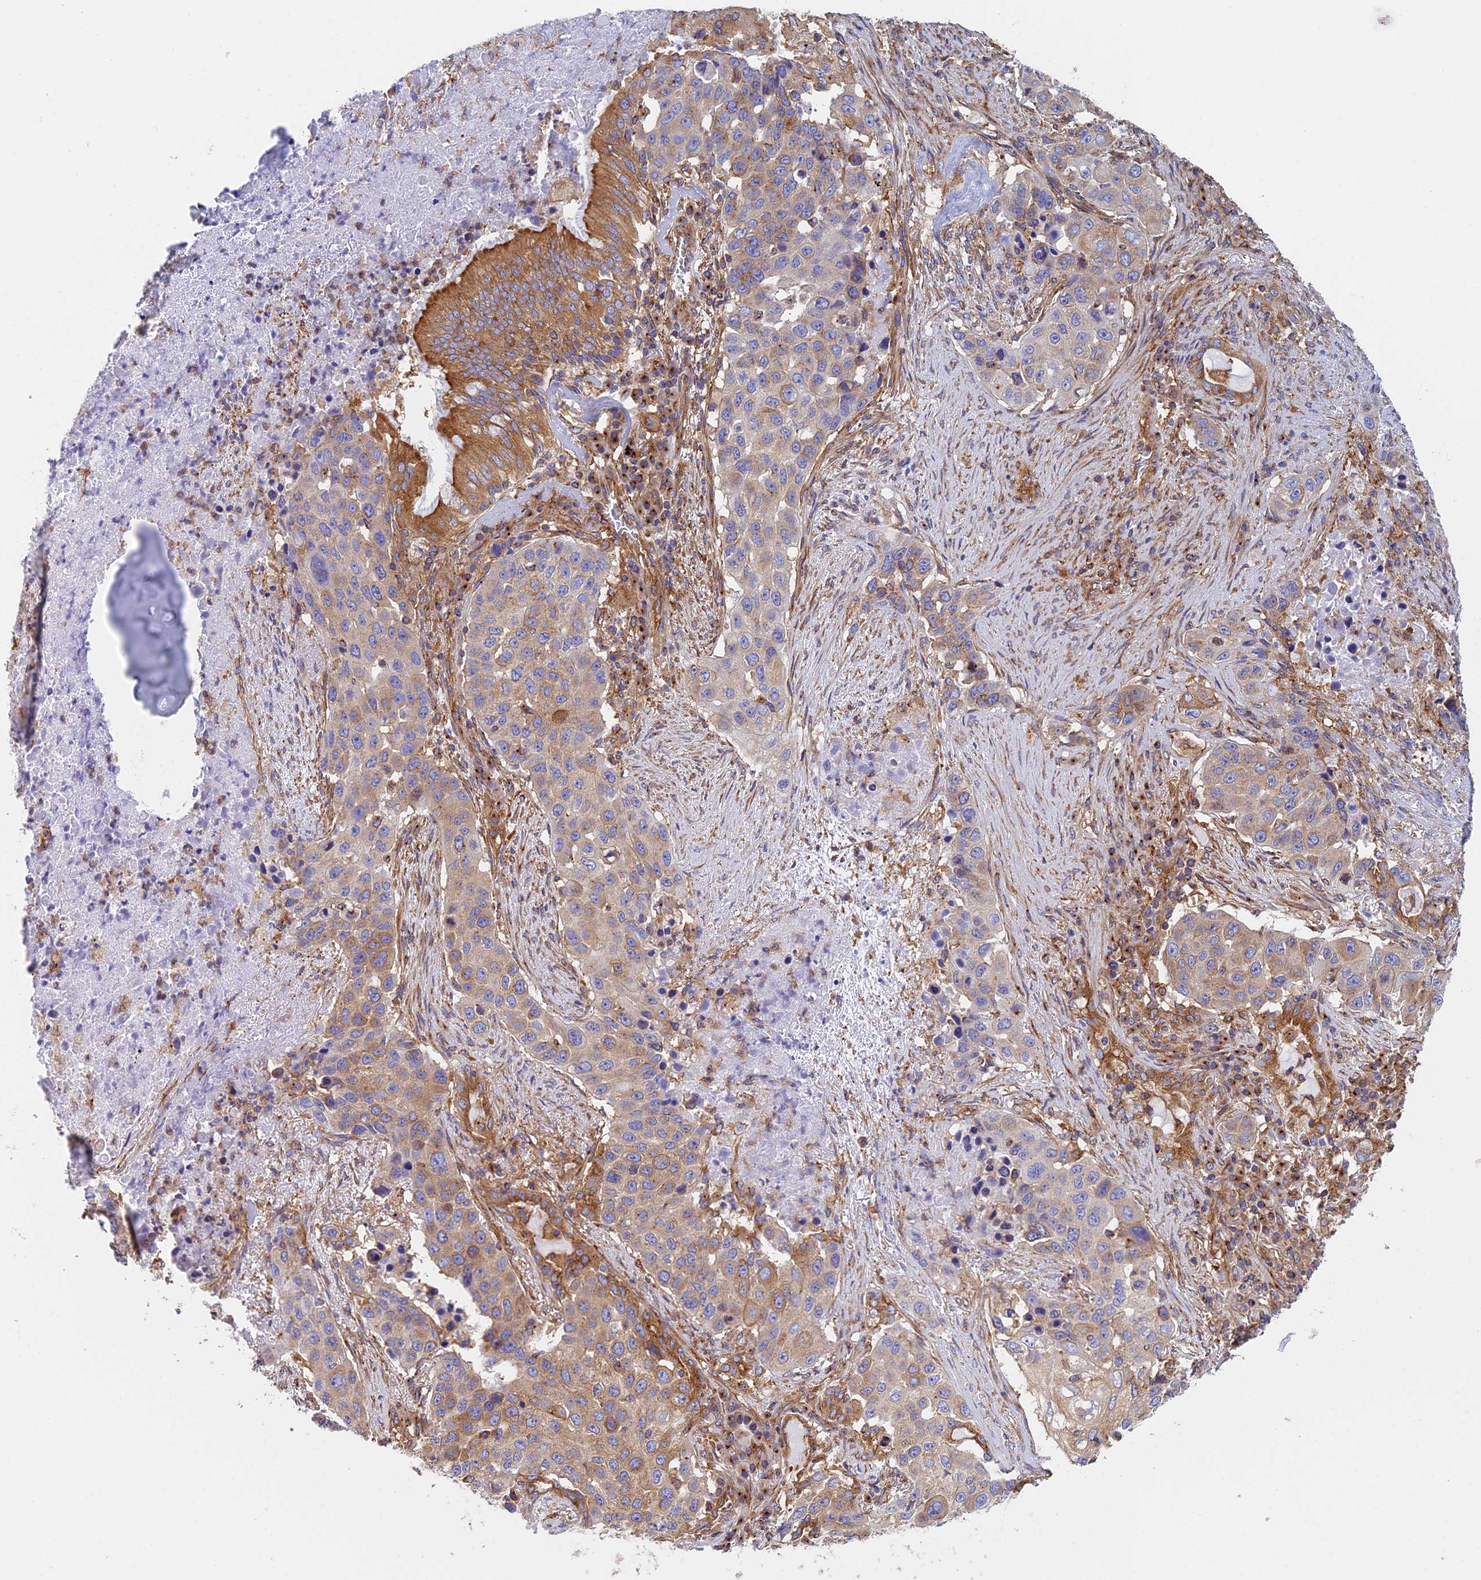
{"staining": {"intensity": "moderate", "quantity": "25%-75%", "location": "cytoplasmic/membranous"}, "tissue": "lung cancer", "cell_type": "Tumor cells", "image_type": "cancer", "snomed": [{"axis": "morphology", "description": "Squamous cell carcinoma, NOS"}, {"axis": "topography", "description": "Lung"}], "caption": "A medium amount of moderate cytoplasmic/membranous staining is seen in about 25%-75% of tumor cells in lung cancer tissue. (brown staining indicates protein expression, while blue staining denotes nuclei).", "gene": "DCTN2", "patient": {"sex": "female", "age": 63}}